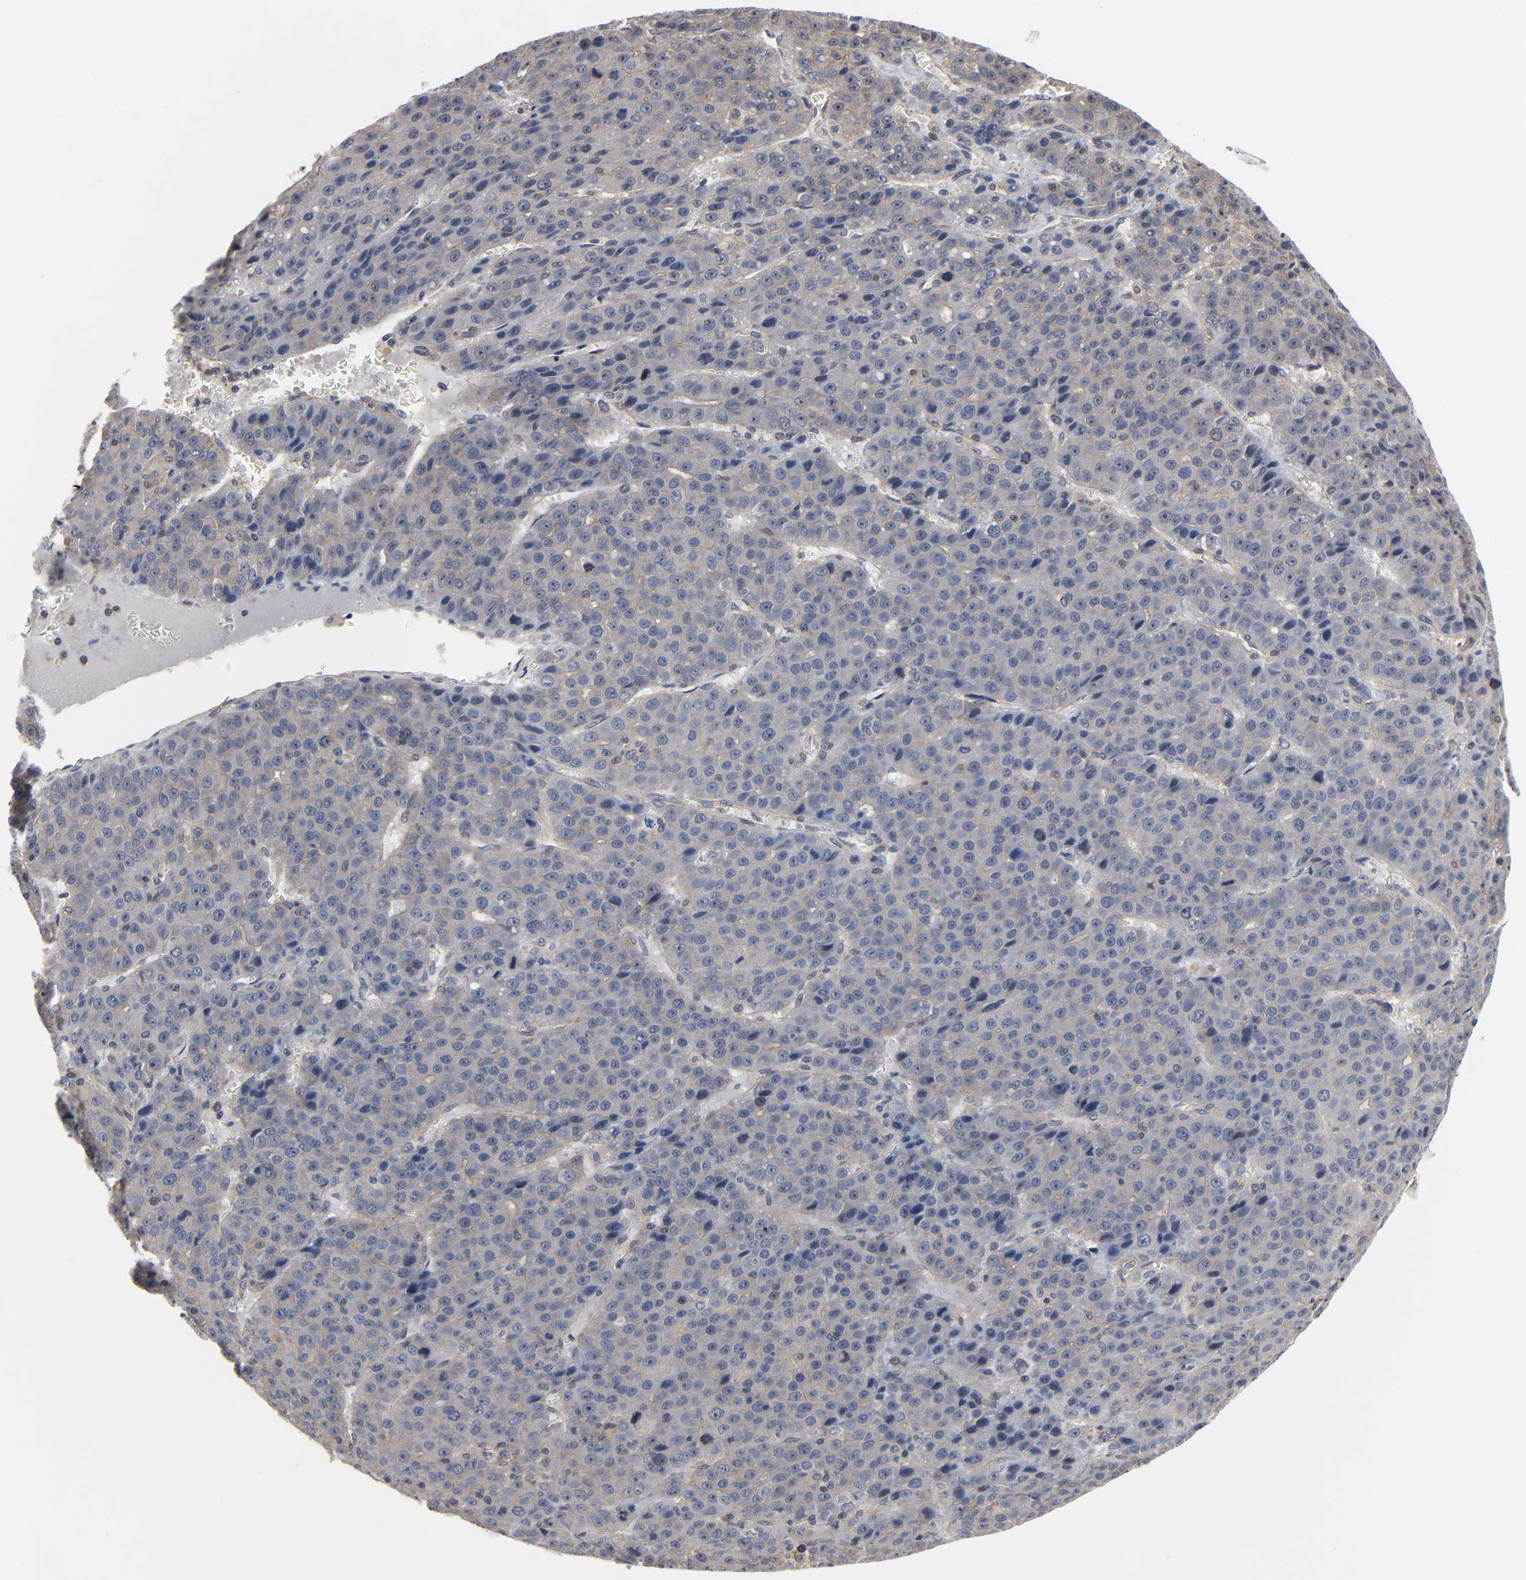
{"staining": {"intensity": "weak", "quantity": "25%-75%", "location": "cytoplasmic/membranous,nuclear"}, "tissue": "liver cancer", "cell_type": "Tumor cells", "image_type": "cancer", "snomed": [{"axis": "morphology", "description": "Carcinoma, Hepatocellular, NOS"}, {"axis": "topography", "description": "Liver"}], "caption": "Liver cancer stained with immunohistochemistry (IHC) shows weak cytoplasmic/membranous and nuclear positivity in approximately 25%-75% of tumor cells. Immunohistochemistry stains the protein of interest in brown and the nuclei are stained blue.", "gene": "DDX10", "patient": {"sex": "female", "age": 53}}